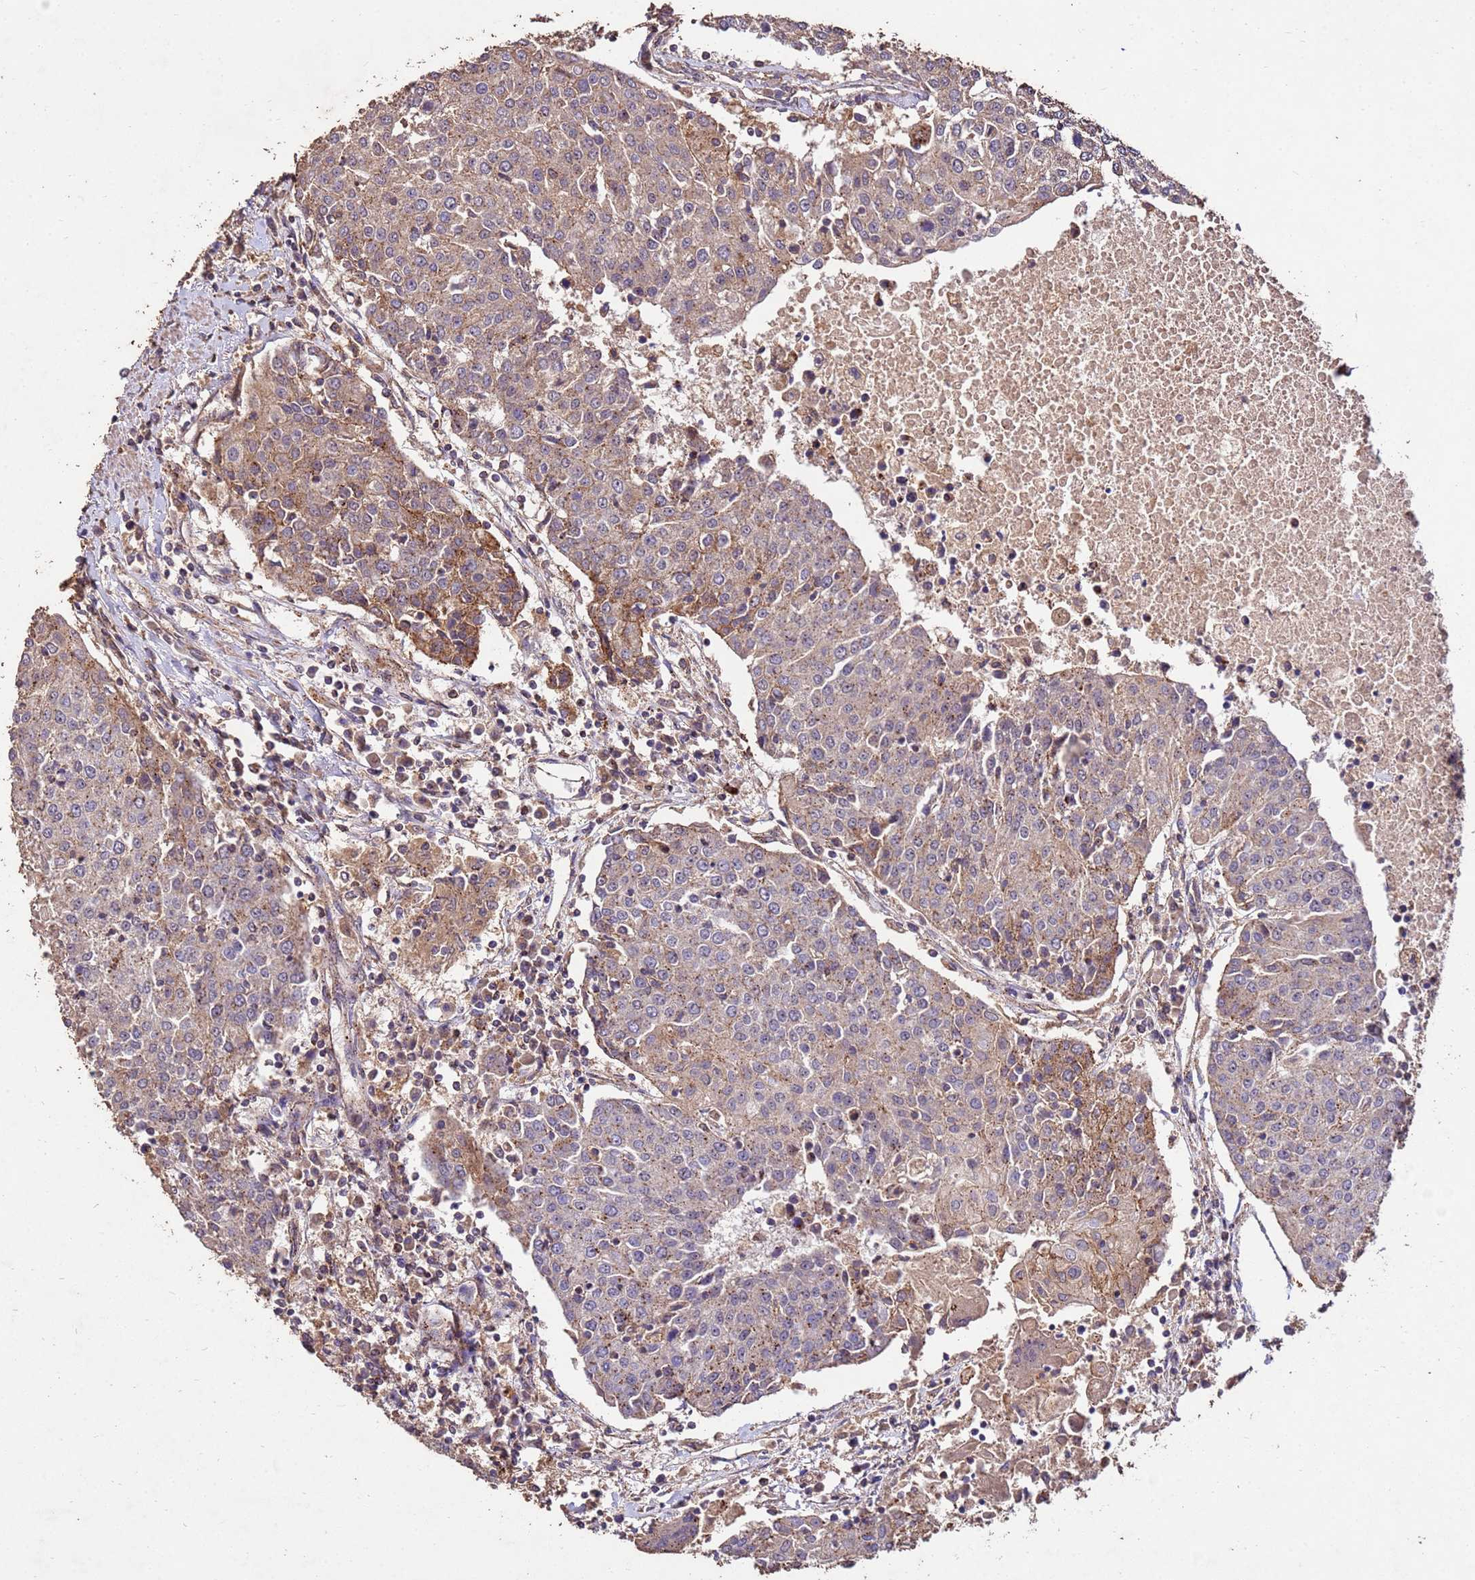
{"staining": {"intensity": "moderate", "quantity": "<25%", "location": "cytoplasmic/membranous"}, "tissue": "urothelial cancer", "cell_type": "Tumor cells", "image_type": "cancer", "snomed": [{"axis": "morphology", "description": "Urothelial carcinoma, High grade"}, {"axis": "topography", "description": "Urinary bladder"}], "caption": "A brown stain shows moderate cytoplasmic/membranous expression of a protein in urothelial carcinoma (high-grade) tumor cells. The protein is stained brown, and the nuclei are stained in blue (DAB (3,3'-diaminobenzidine) IHC with brightfield microscopy, high magnification).", "gene": "TOR4A", "patient": {"sex": "female", "age": 85}}